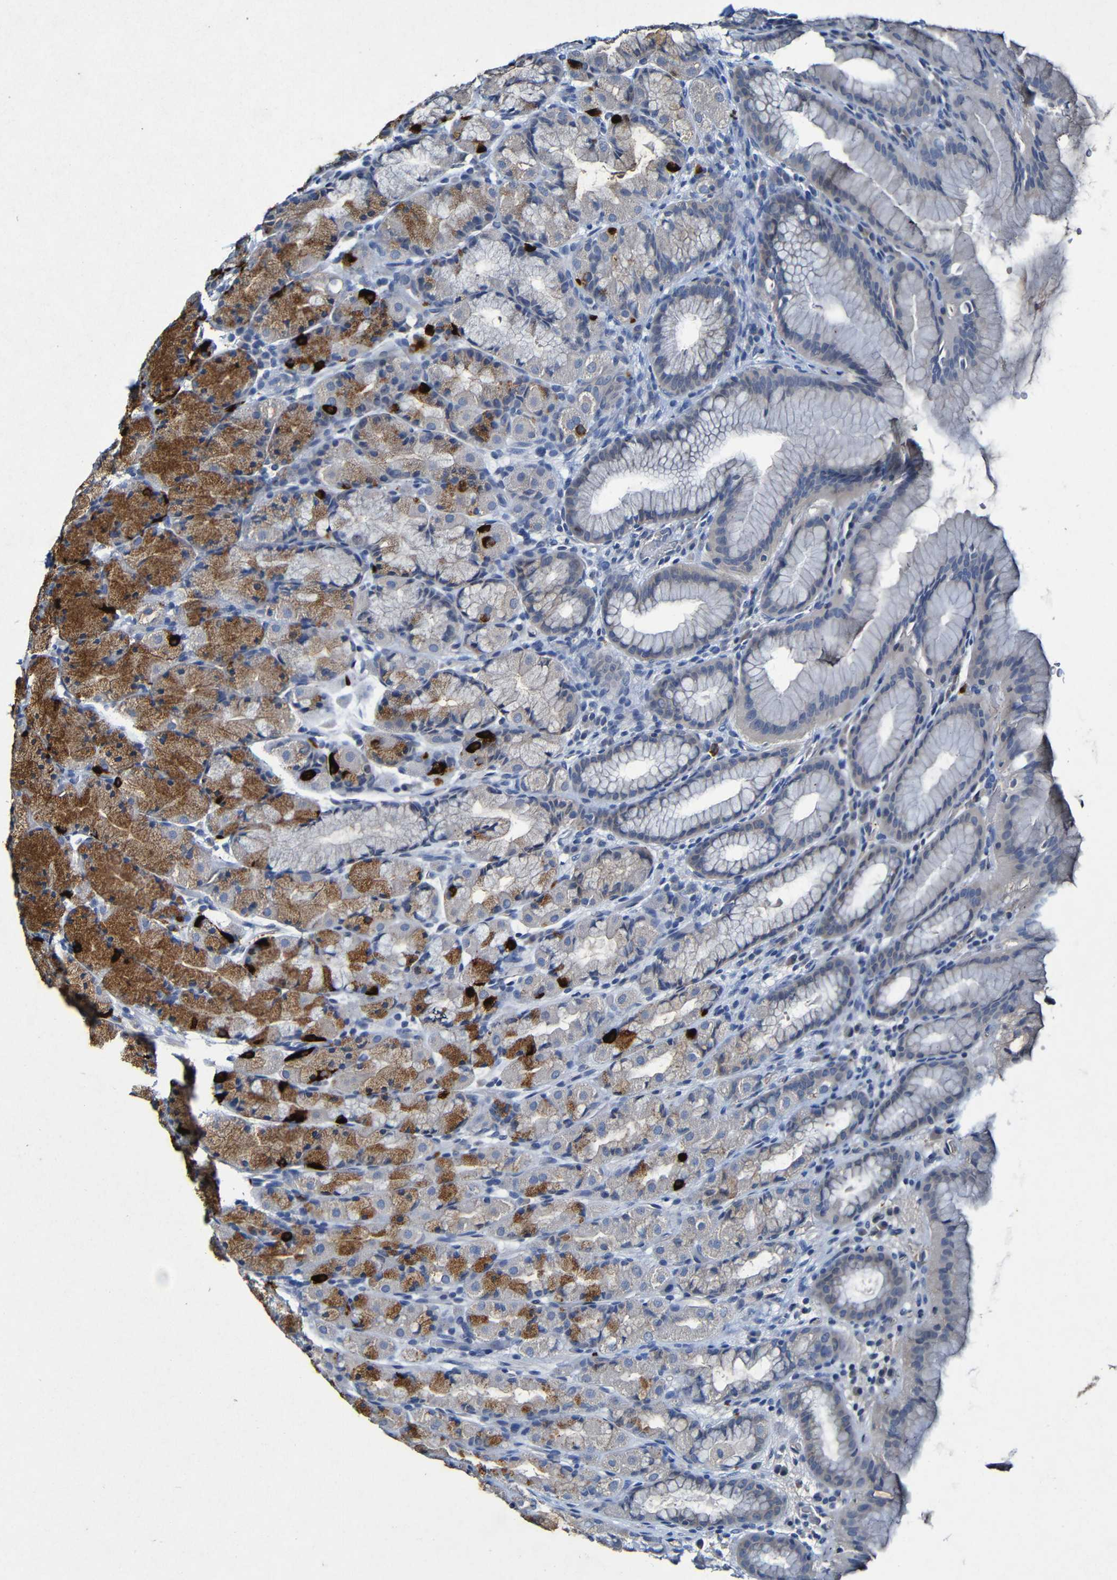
{"staining": {"intensity": "strong", "quantity": "<25%", "location": "cytoplasmic/membranous"}, "tissue": "stomach", "cell_type": "Glandular cells", "image_type": "normal", "snomed": [{"axis": "morphology", "description": "Normal tissue, NOS"}, {"axis": "topography", "description": "Stomach, upper"}], "caption": "The micrograph reveals a brown stain indicating the presence of a protein in the cytoplasmic/membranous of glandular cells in stomach. (brown staining indicates protein expression, while blue staining denotes nuclei).", "gene": "LRRC70", "patient": {"sex": "male", "age": 68}}